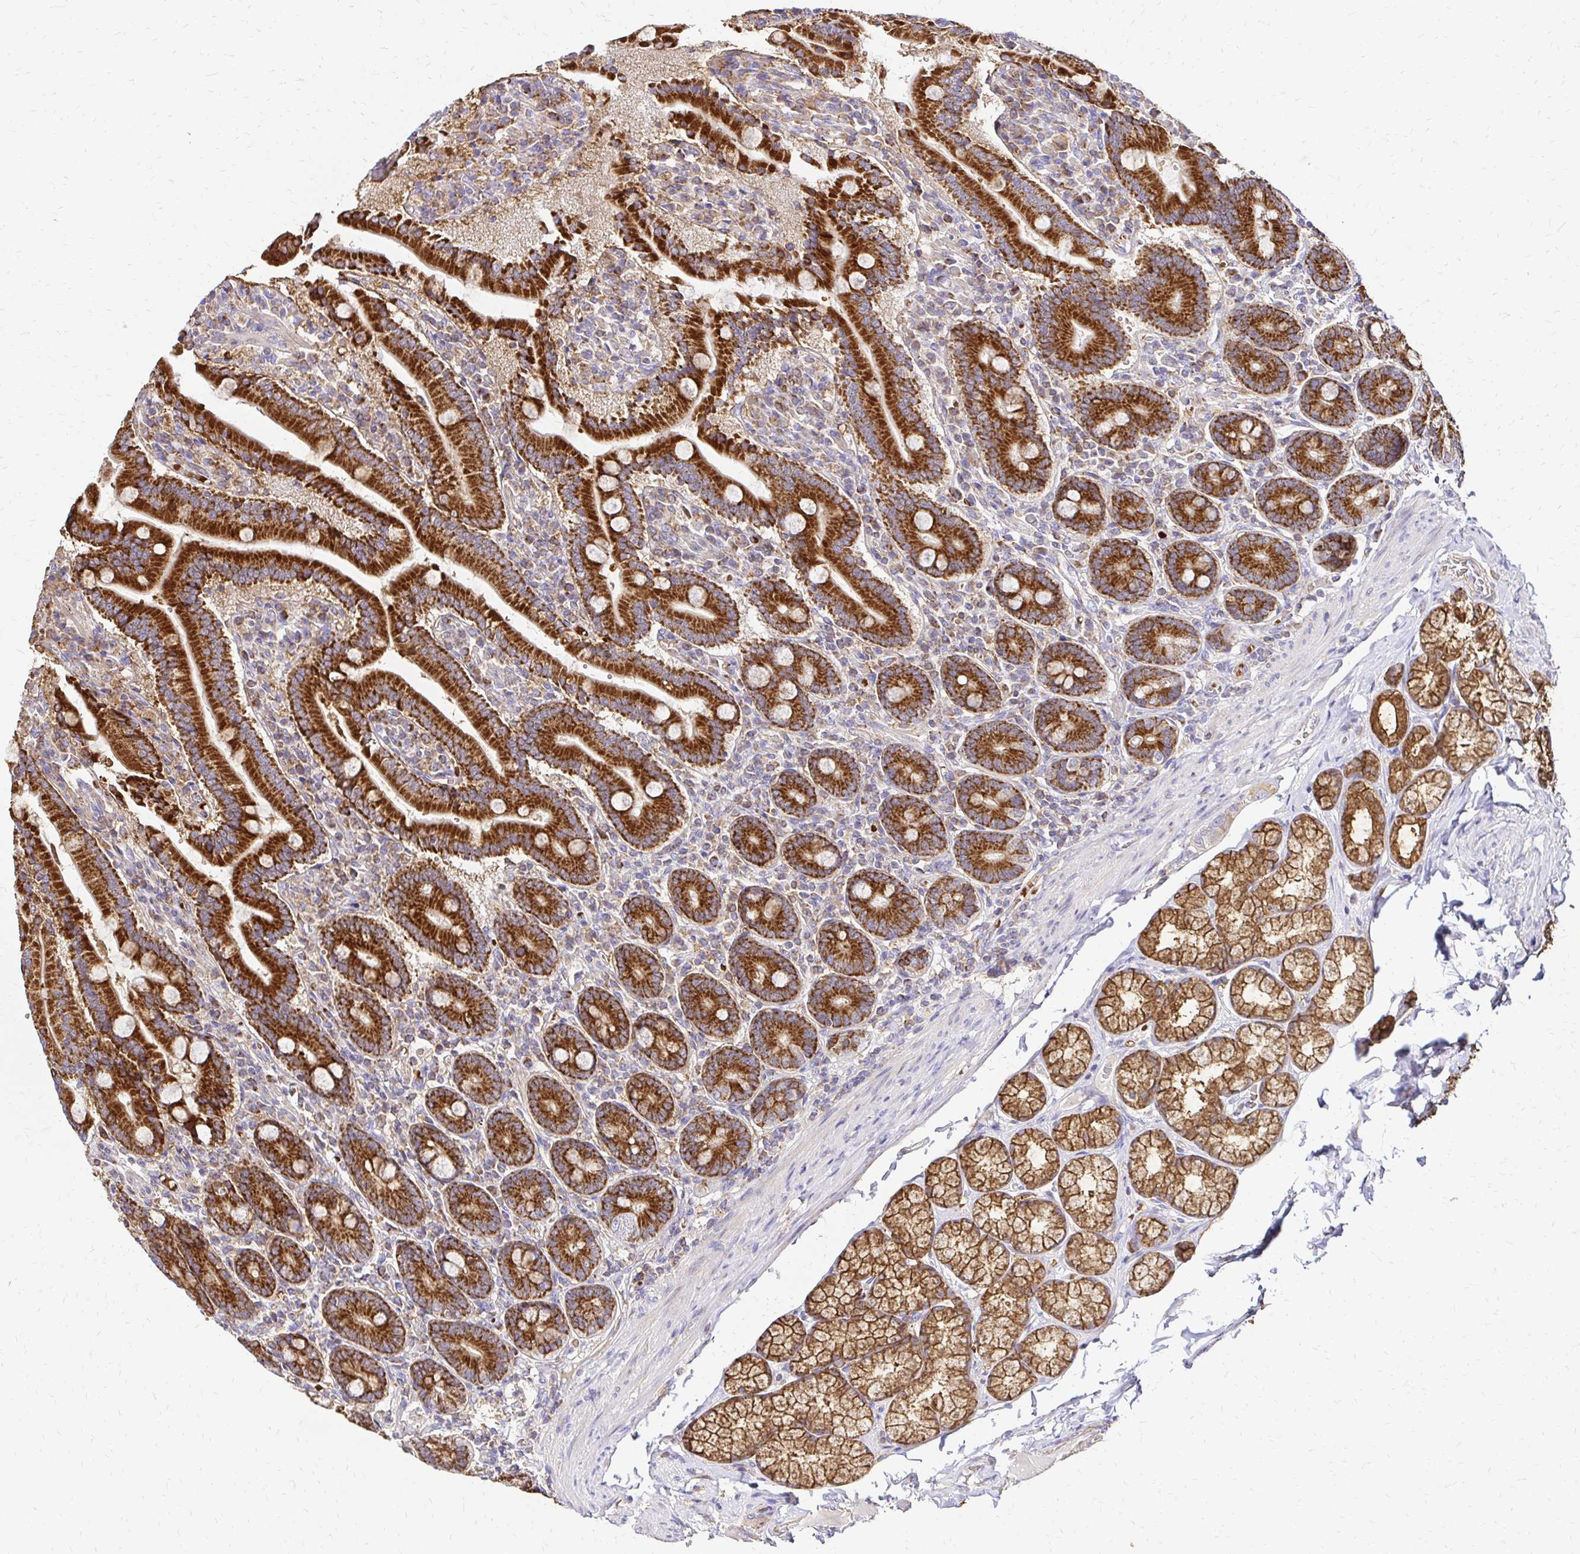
{"staining": {"intensity": "strong", "quantity": ">75%", "location": "cytoplasmic/membranous"}, "tissue": "duodenum", "cell_type": "Glandular cells", "image_type": "normal", "snomed": [{"axis": "morphology", "description": "Normal tissue, NOS"}, {"axis": "topography", "description": "Duodenum"}], "caption": "Immunohistochemistry (IHC) image of benign human duodenum stained for a protein (brown), which reveals high levels of strong cytoplasmic/membranous staining in about >75% of glandular cells.", "gene": "MRPL13", "patient": {"sex": "female", "age": 62}}